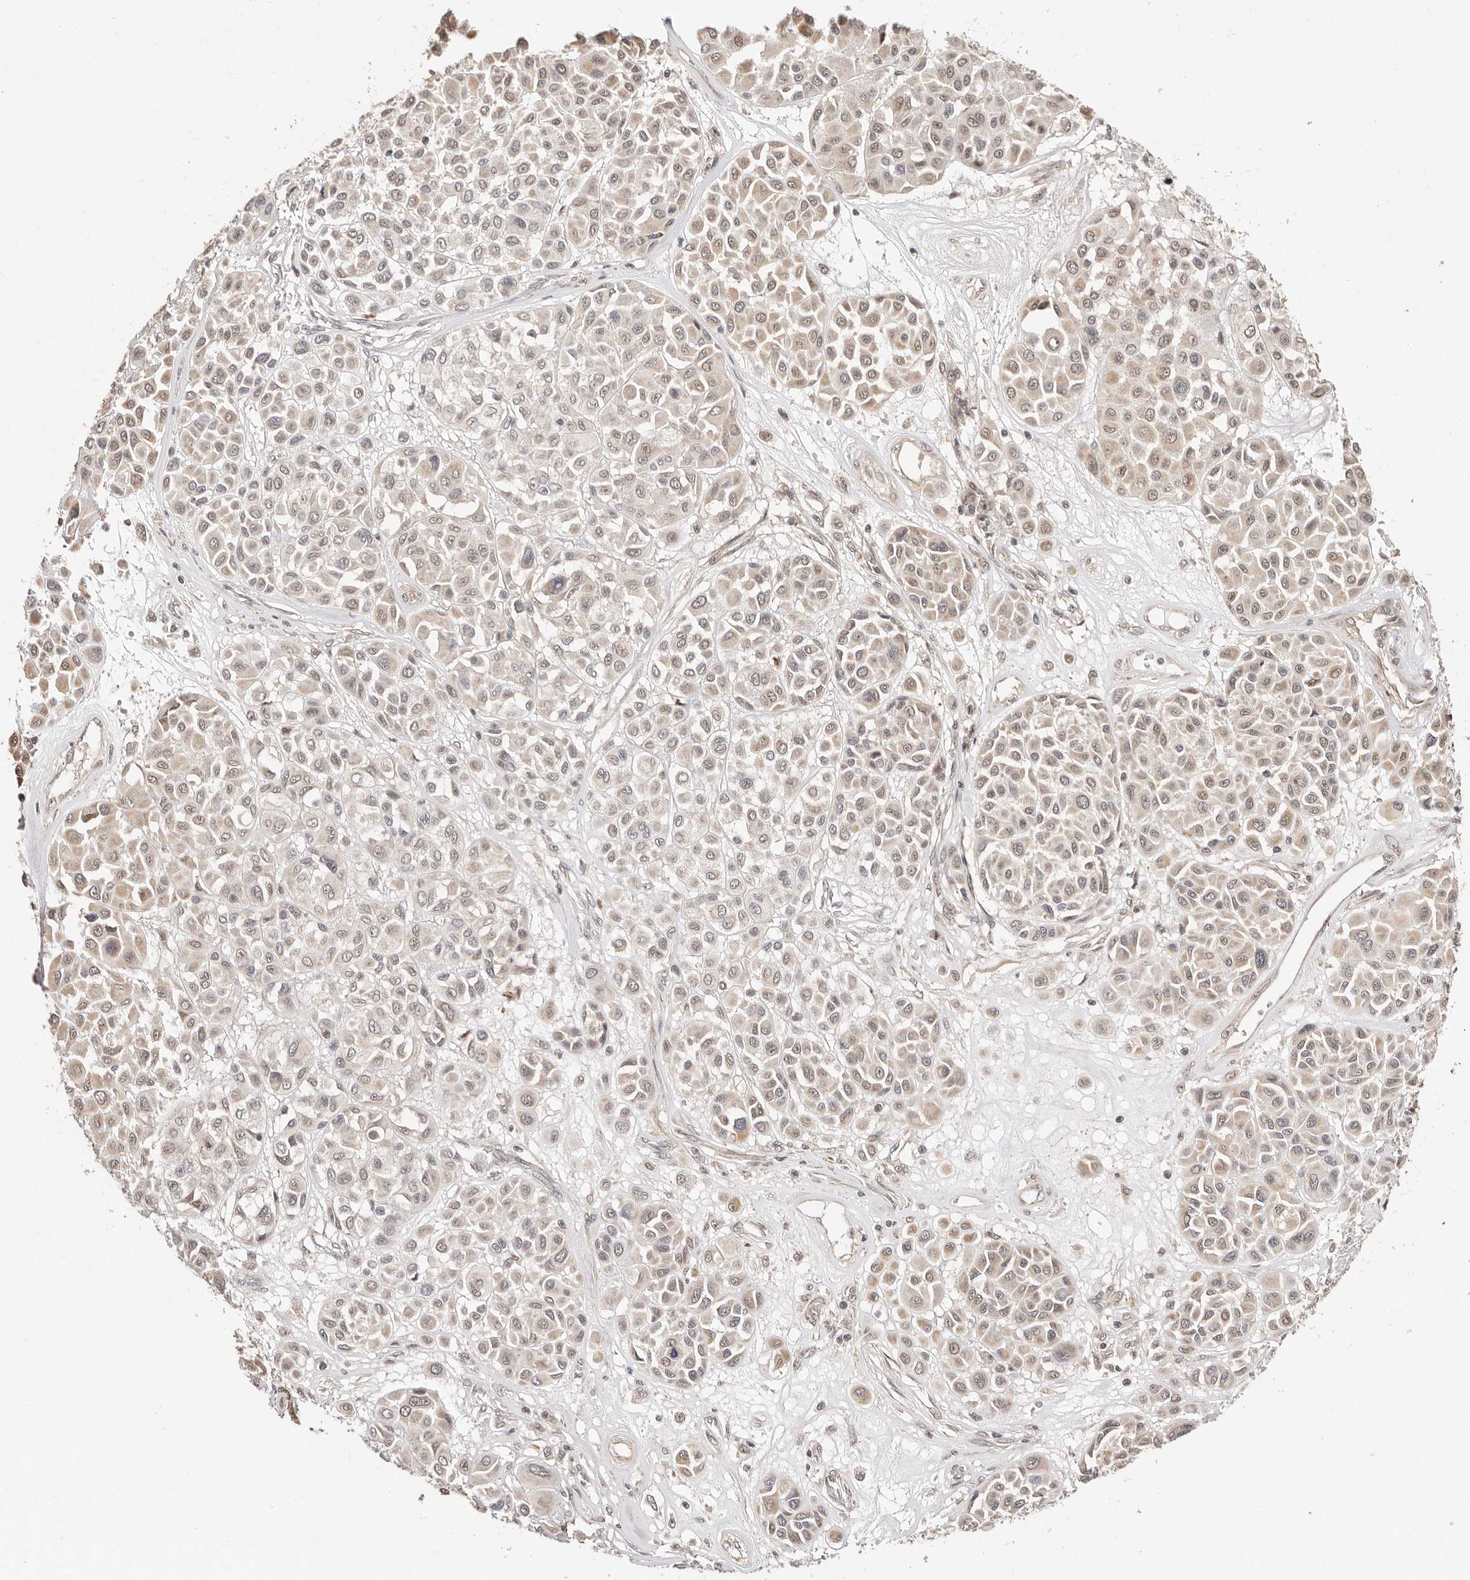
{"staining": {"intensity": "weak", "quantity": "25%-75%", "location": "cytoplasmic/membranous"}, "tissue": "melanoma", "cell_type": "Tumor cells", "image_type": "cancer", "snomed": [{"axis": "morphology", "description": "Malignant melanoma, Metastatic site"}, {"axis": "topography", "description": "Soft tissue"}], "caption": "This photomicrograph exhibits malignant melanoma (metastatic site) stained with immunohistochemistry (IHC) to label a protein in brown. The cytoplasmic/membranous of tumor cells show weak positivity for the protein. Nuclei are counter-stained blue.", "gene": "CTNNBL1", "patient": {"sex": "male", "age": 41}}